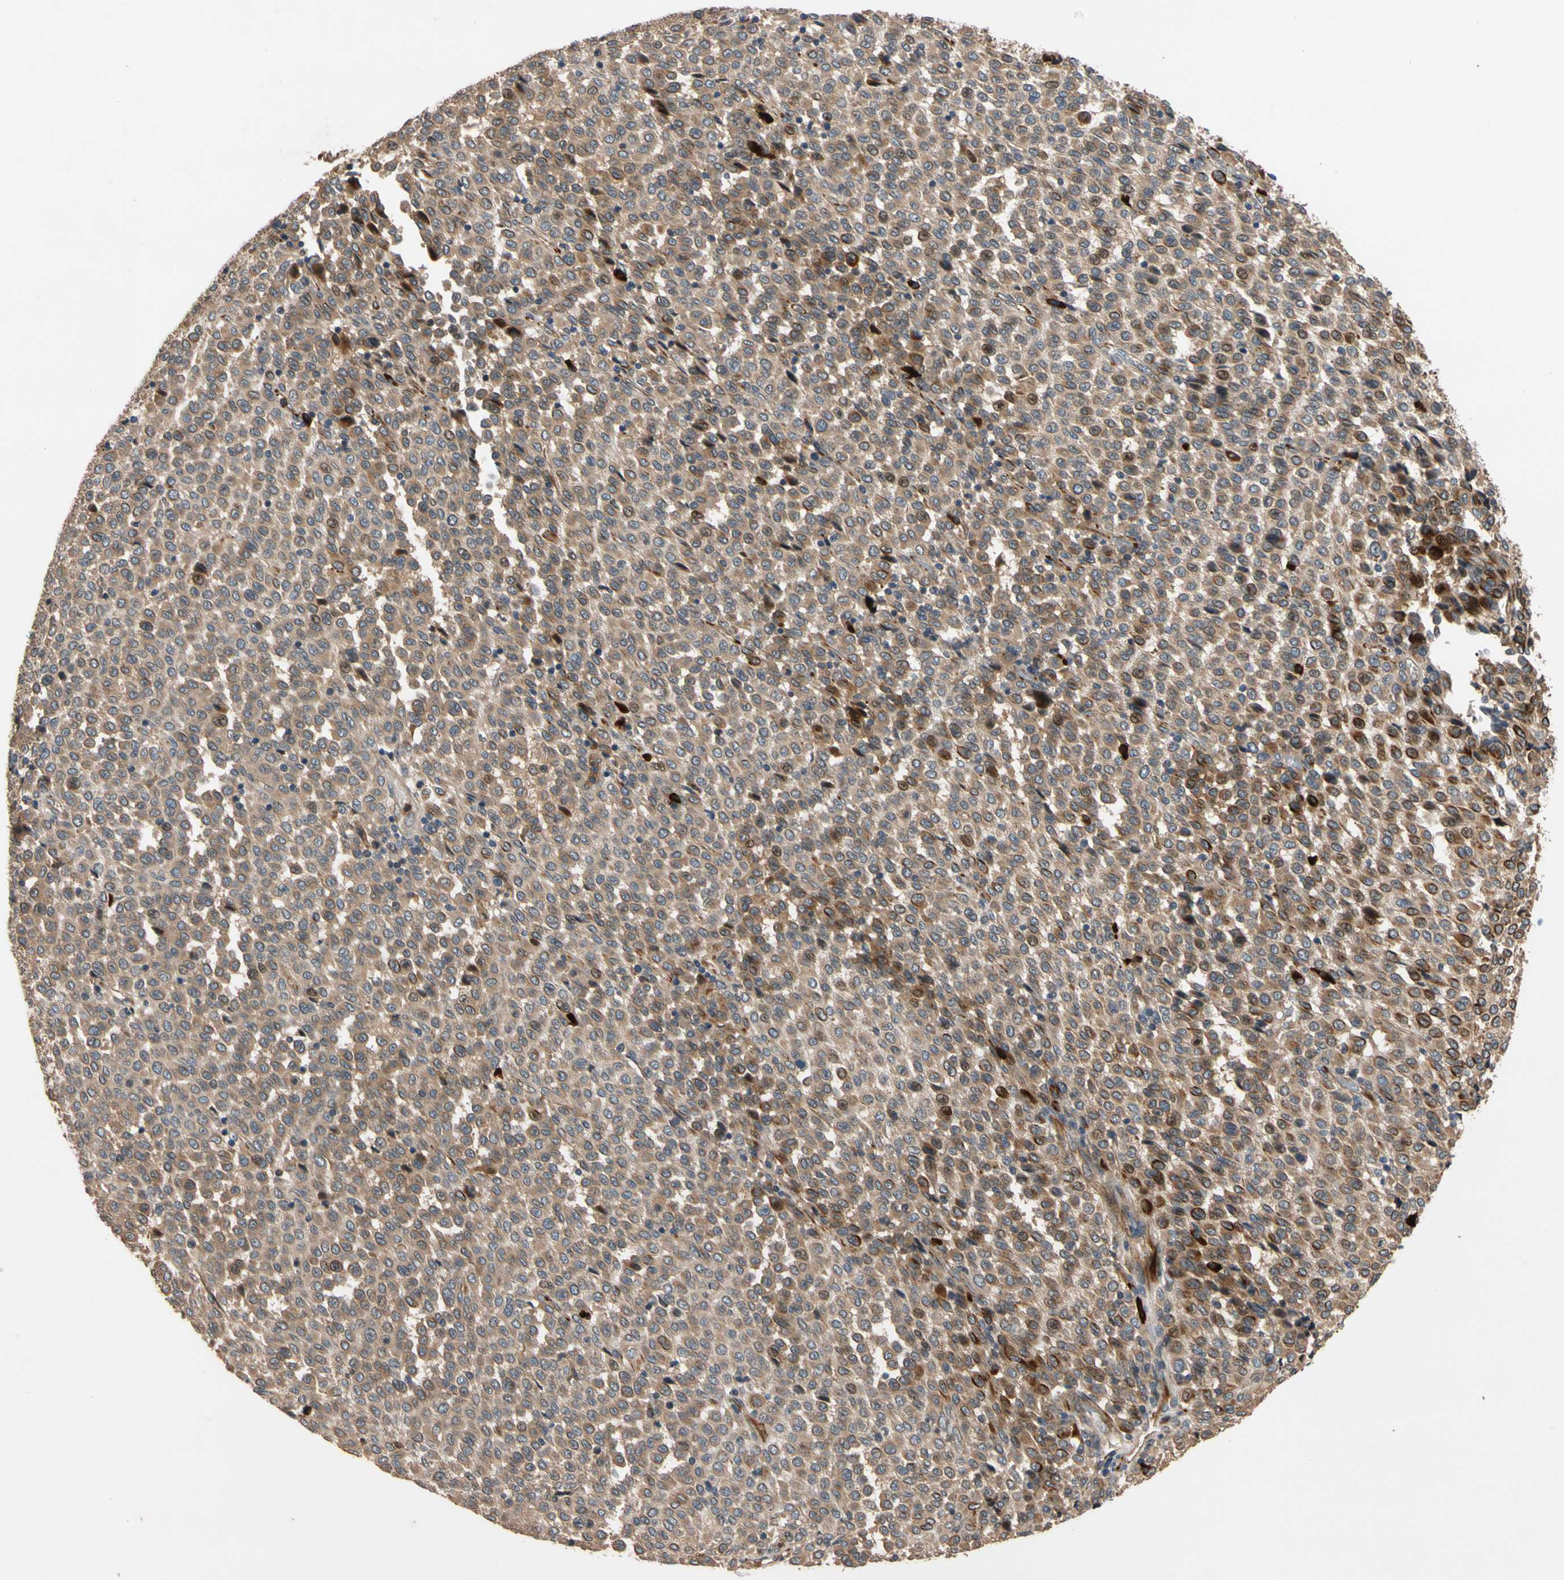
{"staining": {"intensity": "weak", "quantity": ">75%", "location": "cytoplasmic/membranous"}, "tissue": "melanoma", "cell_type": "Tumor cells", "image_type": "cancer", "snomed": [{"axis": "morphology", "description": "Malignant melanoma, Metastatic site"}, {"axis": "topography", "description": "Pancreas"}], "caption": "Melanoma stained with DAB (3,3'-diaminobenzidine) IHC shows low levels of weak cytoplasmic/membranous staining in about >75% of tumor cells.", "gene": "FGD6", "patient": {"sex": "female", "age": 30}}